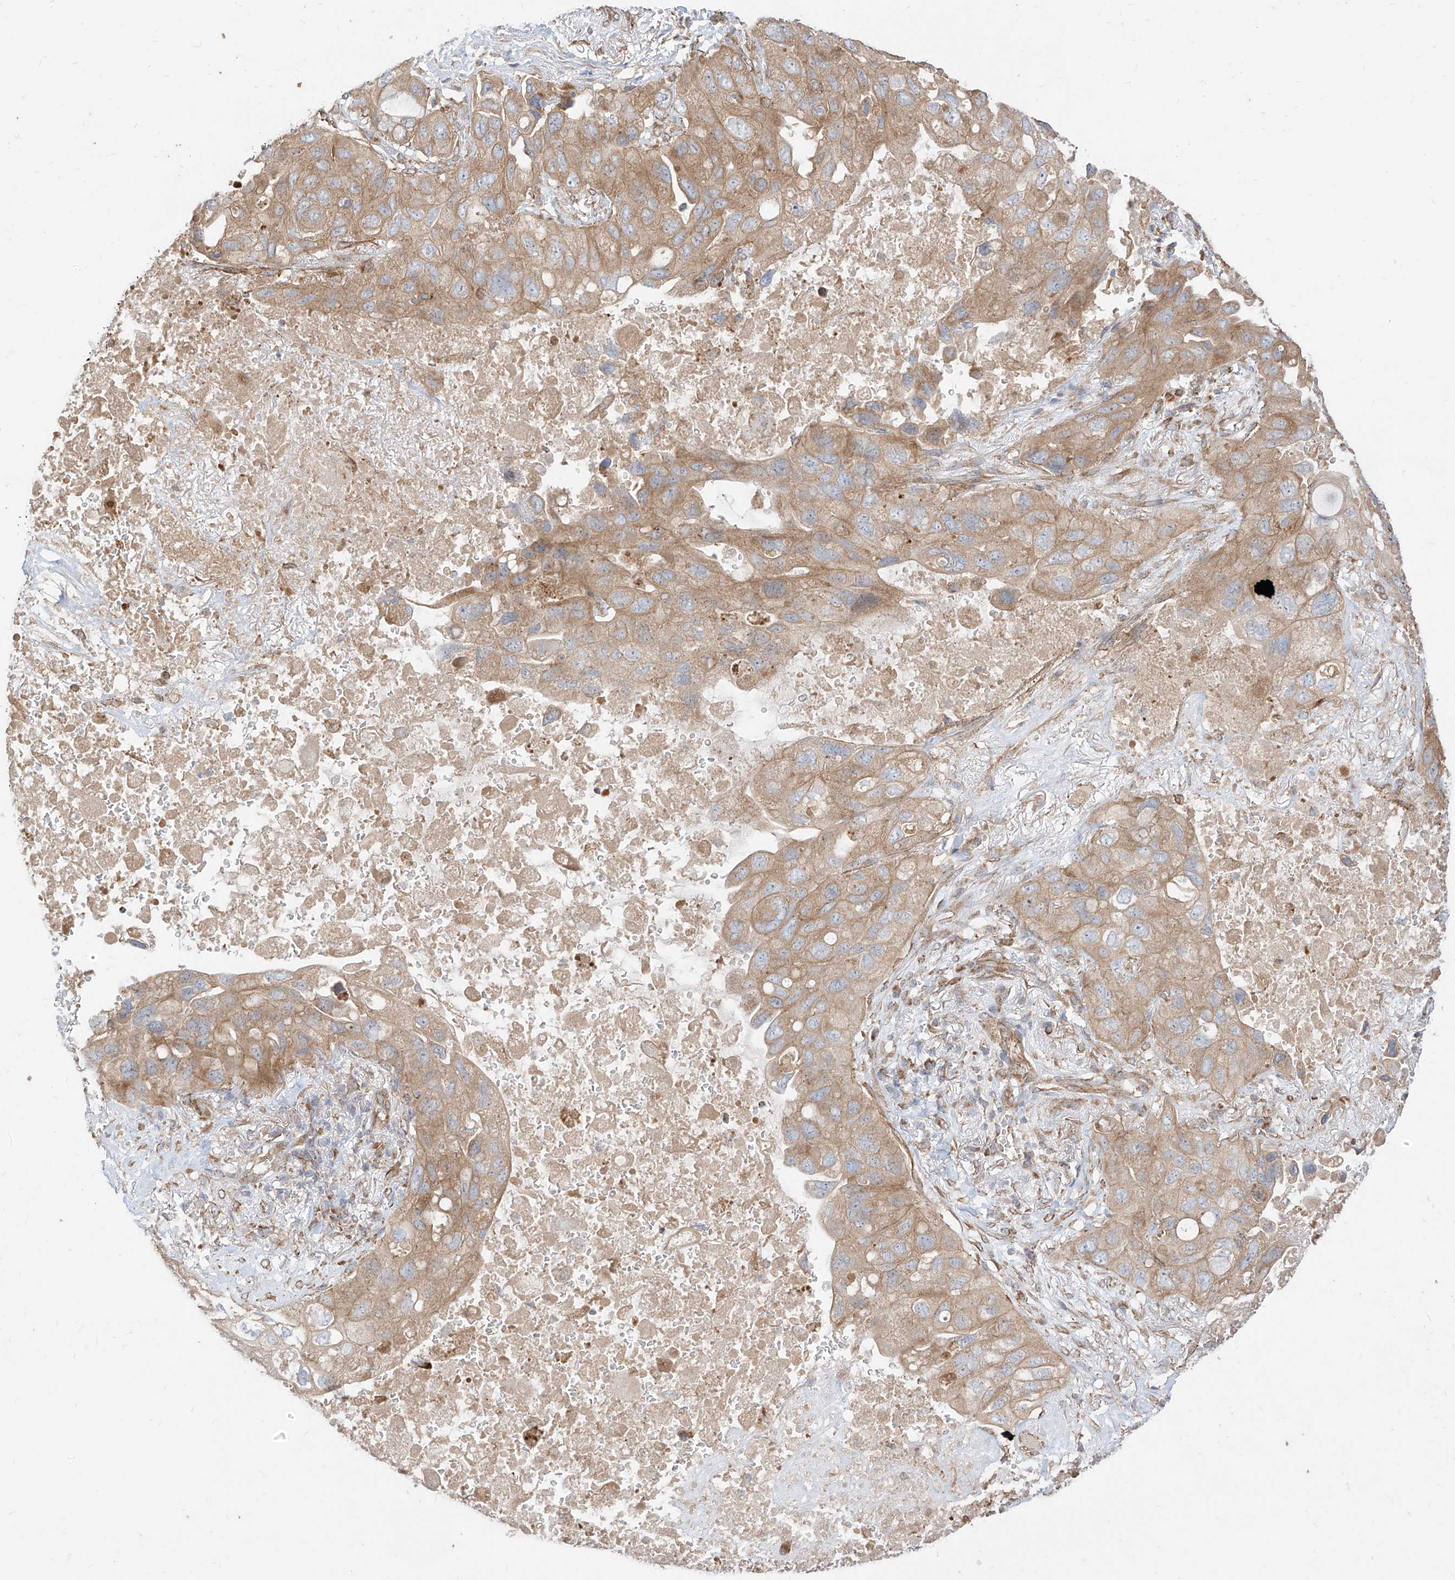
{"staining": {"intensity": "weak", "quantity": ">75%", "location": "cytoplasmic/membranous"}, "tissue": "lung cancer", "cell_type": "Tumor cells", "image_type": "cancer", "snomed": [{"axis": "morphology", "description": "Squamous cell carcinoma, NOS"}, {"axis": "topography", "description": "Lung"}], "caption": "Immunohistochemical staining of human lung squamous cell carcinoma demonstrates low levels of weak cytoplasmic/membranous protein expression in approximately >75% of tumor cells.", "gene": "PLCL1", "patient": {"sex": "female", "age": 73}}